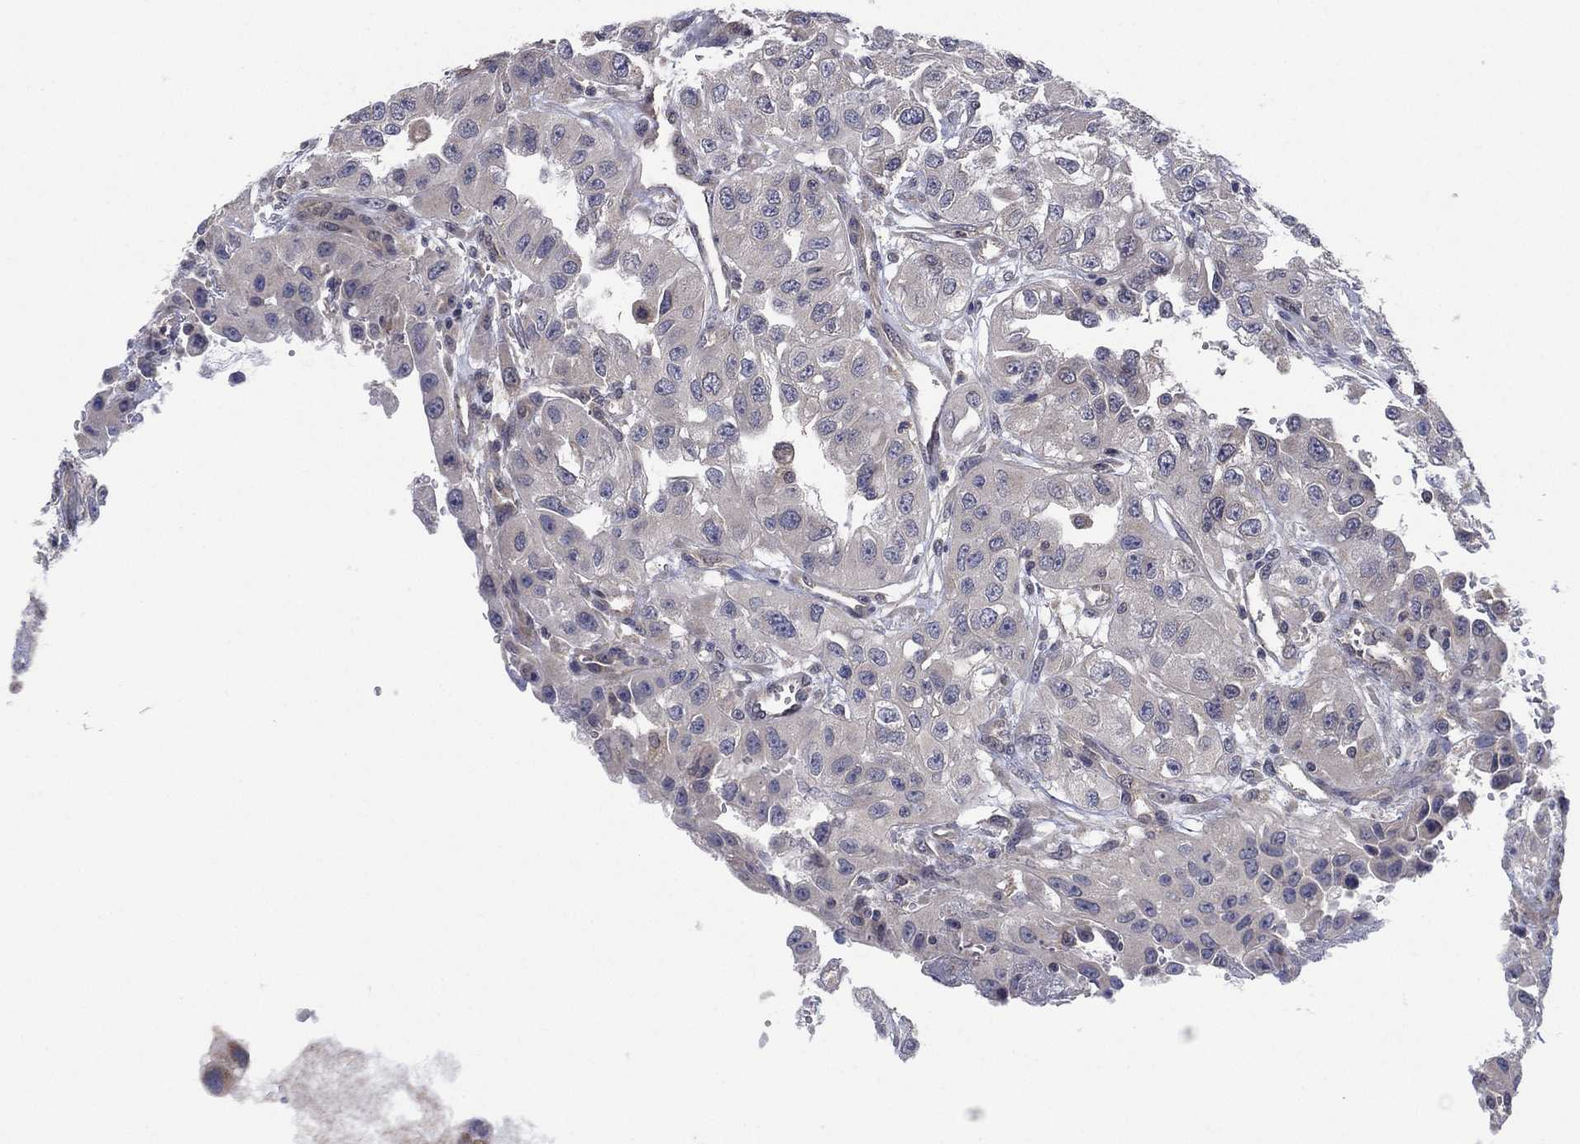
{"staining": {"intensity": "weak", "quantity": "<25%", "location": "cytoplasmic/membranous"}, "tissue": "renal cancer", "cell_type": "Tumor cells", "image_type": "cancer", "snomed": [{"axis": "morphology", "description": "Adenocarcinoma, NOS"}, {"axis": "topography", "description": "Kidney"}], "caption": "This micrograph is of renal cancer stained with IHC to label a protein in brown with the nuclei are counter-stained blue. There is no expression in tumor cells. (DAB immunohistochemistry (IHC) visualized using brightfield microscopy, high magnification).", "gene": "MPP7", "patient": {"sex": "male", "age": 64}}